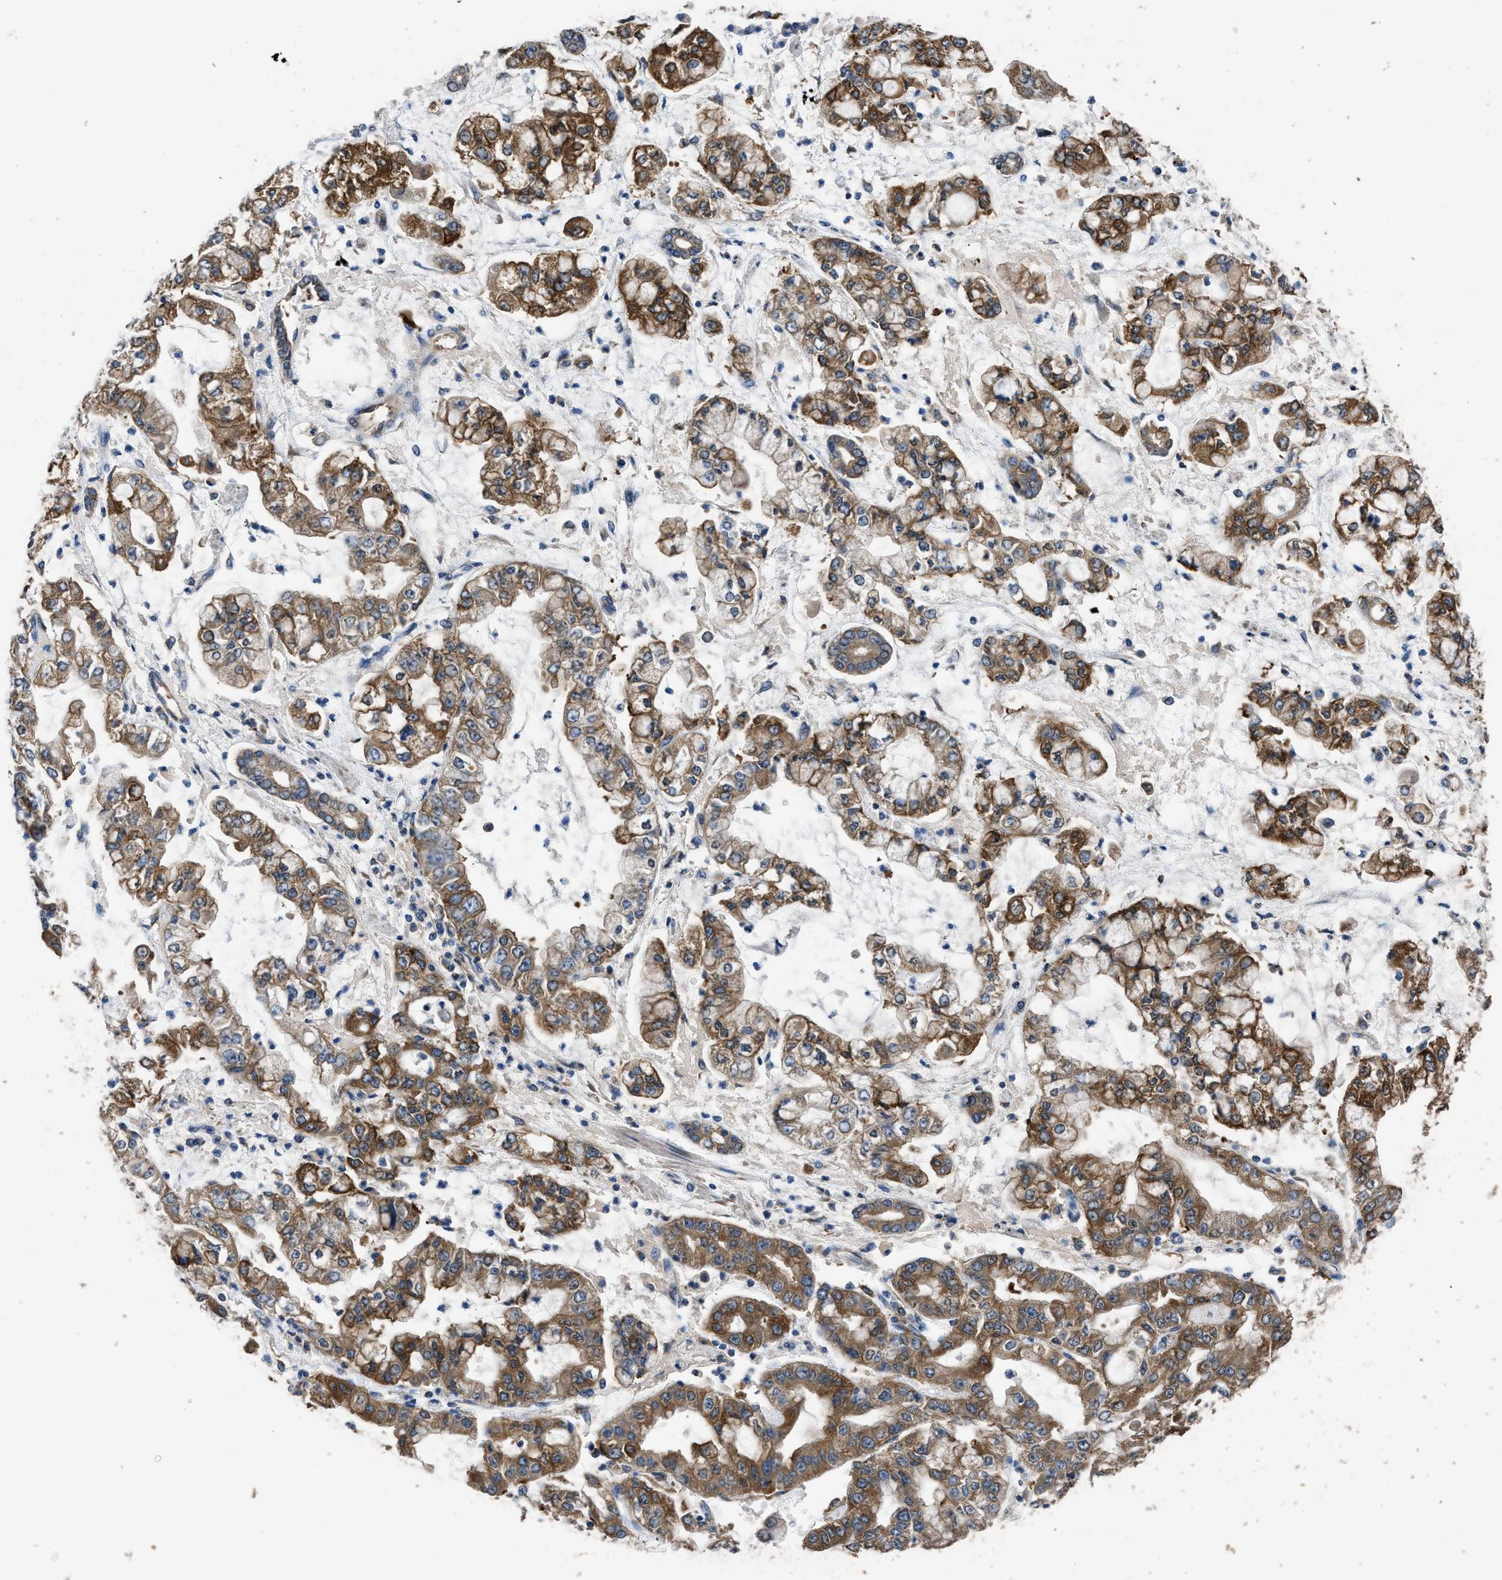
{"staining": {"intensity": "moderate", "quantity": ">75%", "location": "cytoplasmic/membranous"}, "tissue": "stomach cancer", "cell_type": "Tumor cells", "image_type": "cancer", "snomed": [{"axis": "morphology", "description": "Adenocarcinoma, NOS"}, {"axis": "topography", "description": "Stomach"}], "caption": "This is an image of immunohistochemistry (IHC) staining of adenocarcinoma (stomach), which shows moderate staining in the cytoplasmic/membranous of tumor cells.", "gene": "ITSN1", "patient": {"sex": "male", "age": 76}}